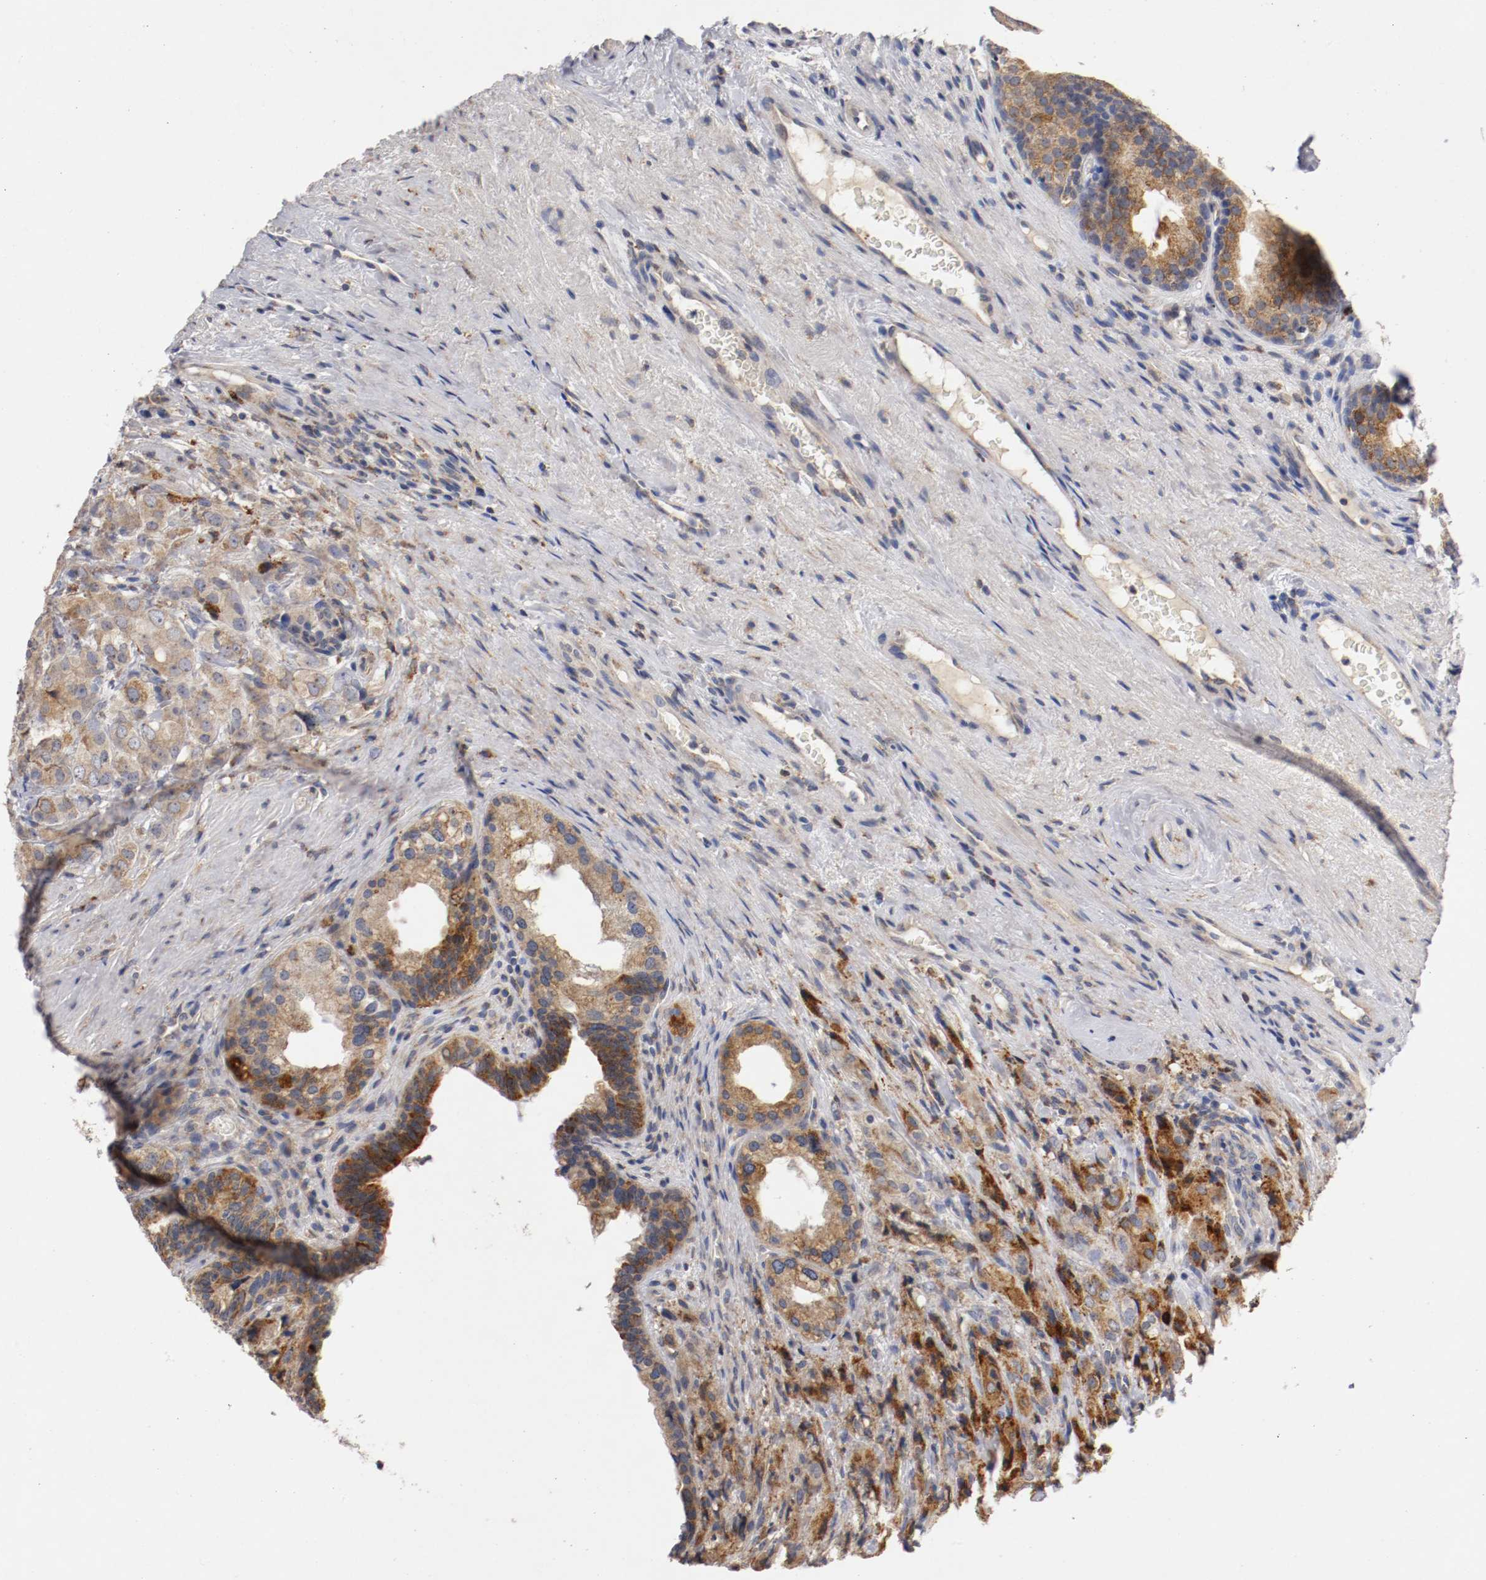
{"staining": {"intensity": "moderate", "quantity": ">75%", "location": "cytoplasmic/membranous"}, "tissue": "prostate cancer", "cell_type": "Tumor cells", "image_type": "cancer", "snomed": [{"axis": "morphology", "description": "Adenocarcinoma, High grade"}, {"axis": "topography", "description": "Prostate"}], "caption": "This histopathology image exhibits prostate cancer (adenocarcinoma (high-grade)) stained with immunohistochemistry to label a protein in brown. The cytoplasmic/membranous of tumor cells show moderate positivity for the protein. Nuclei are counter-stained blue.", "gene": "TRAF2", "patient": {"sex": "male", "age": 68}}